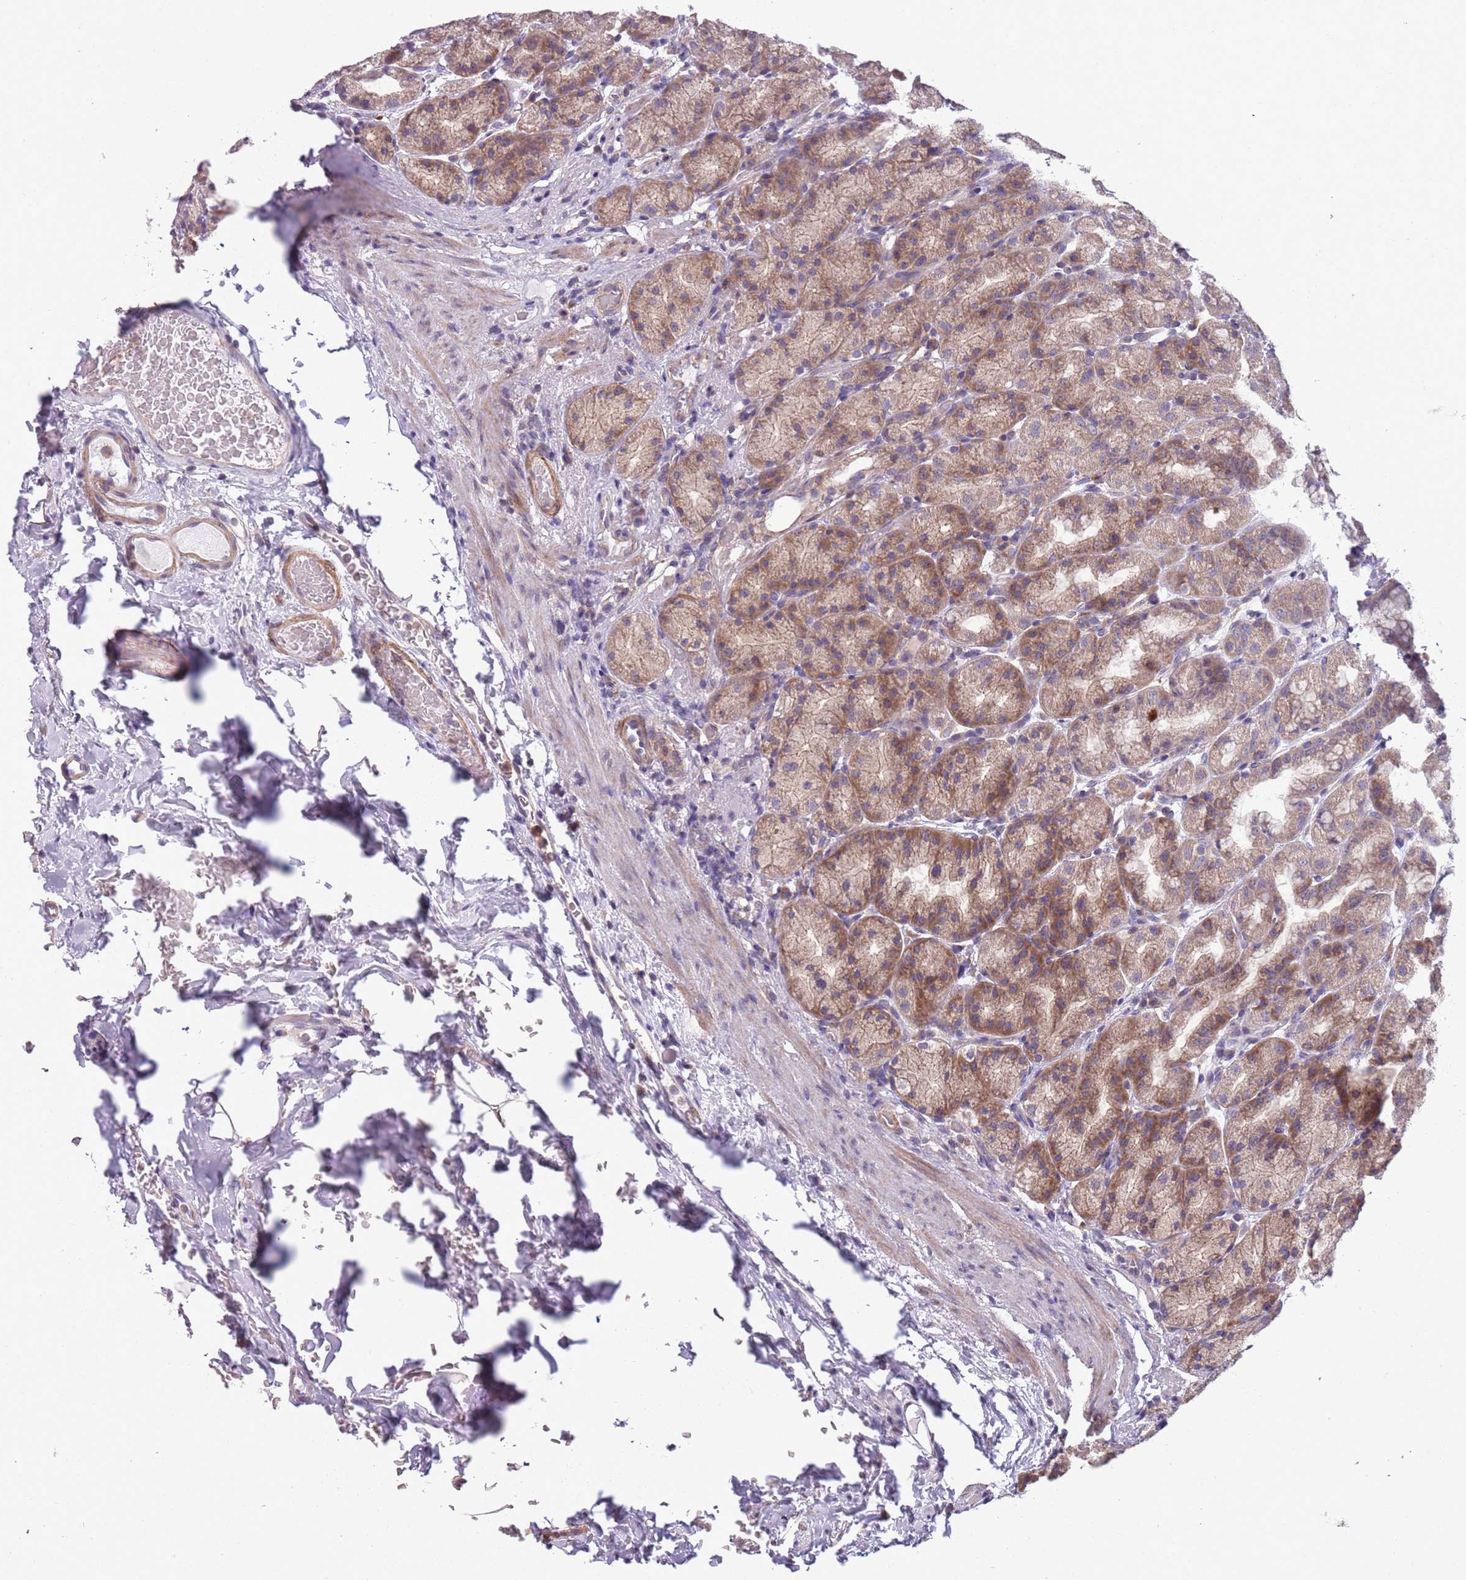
{"staining": {"intensity": "moderate", "quantity": "25%-75%", "location": "cytoplasmic/membranous"}, "tissue": "stomach", "cell_type": "Glandular cells", "image_type": "normal", "snomed": [{"axis": "morphology", "description": "Normal tissue, NOS"}, {"axis": "topography", "description": "Stomach, upper"}, {"axis": "topography", "description": "Stomach"}], "caption": "Normal stomach reveals moderate cytoplasmic/membranous expression in approximately 25%-75% of glandular cells.", "gene": "JAML", "patient": {"sex": "male", "age": 68}}